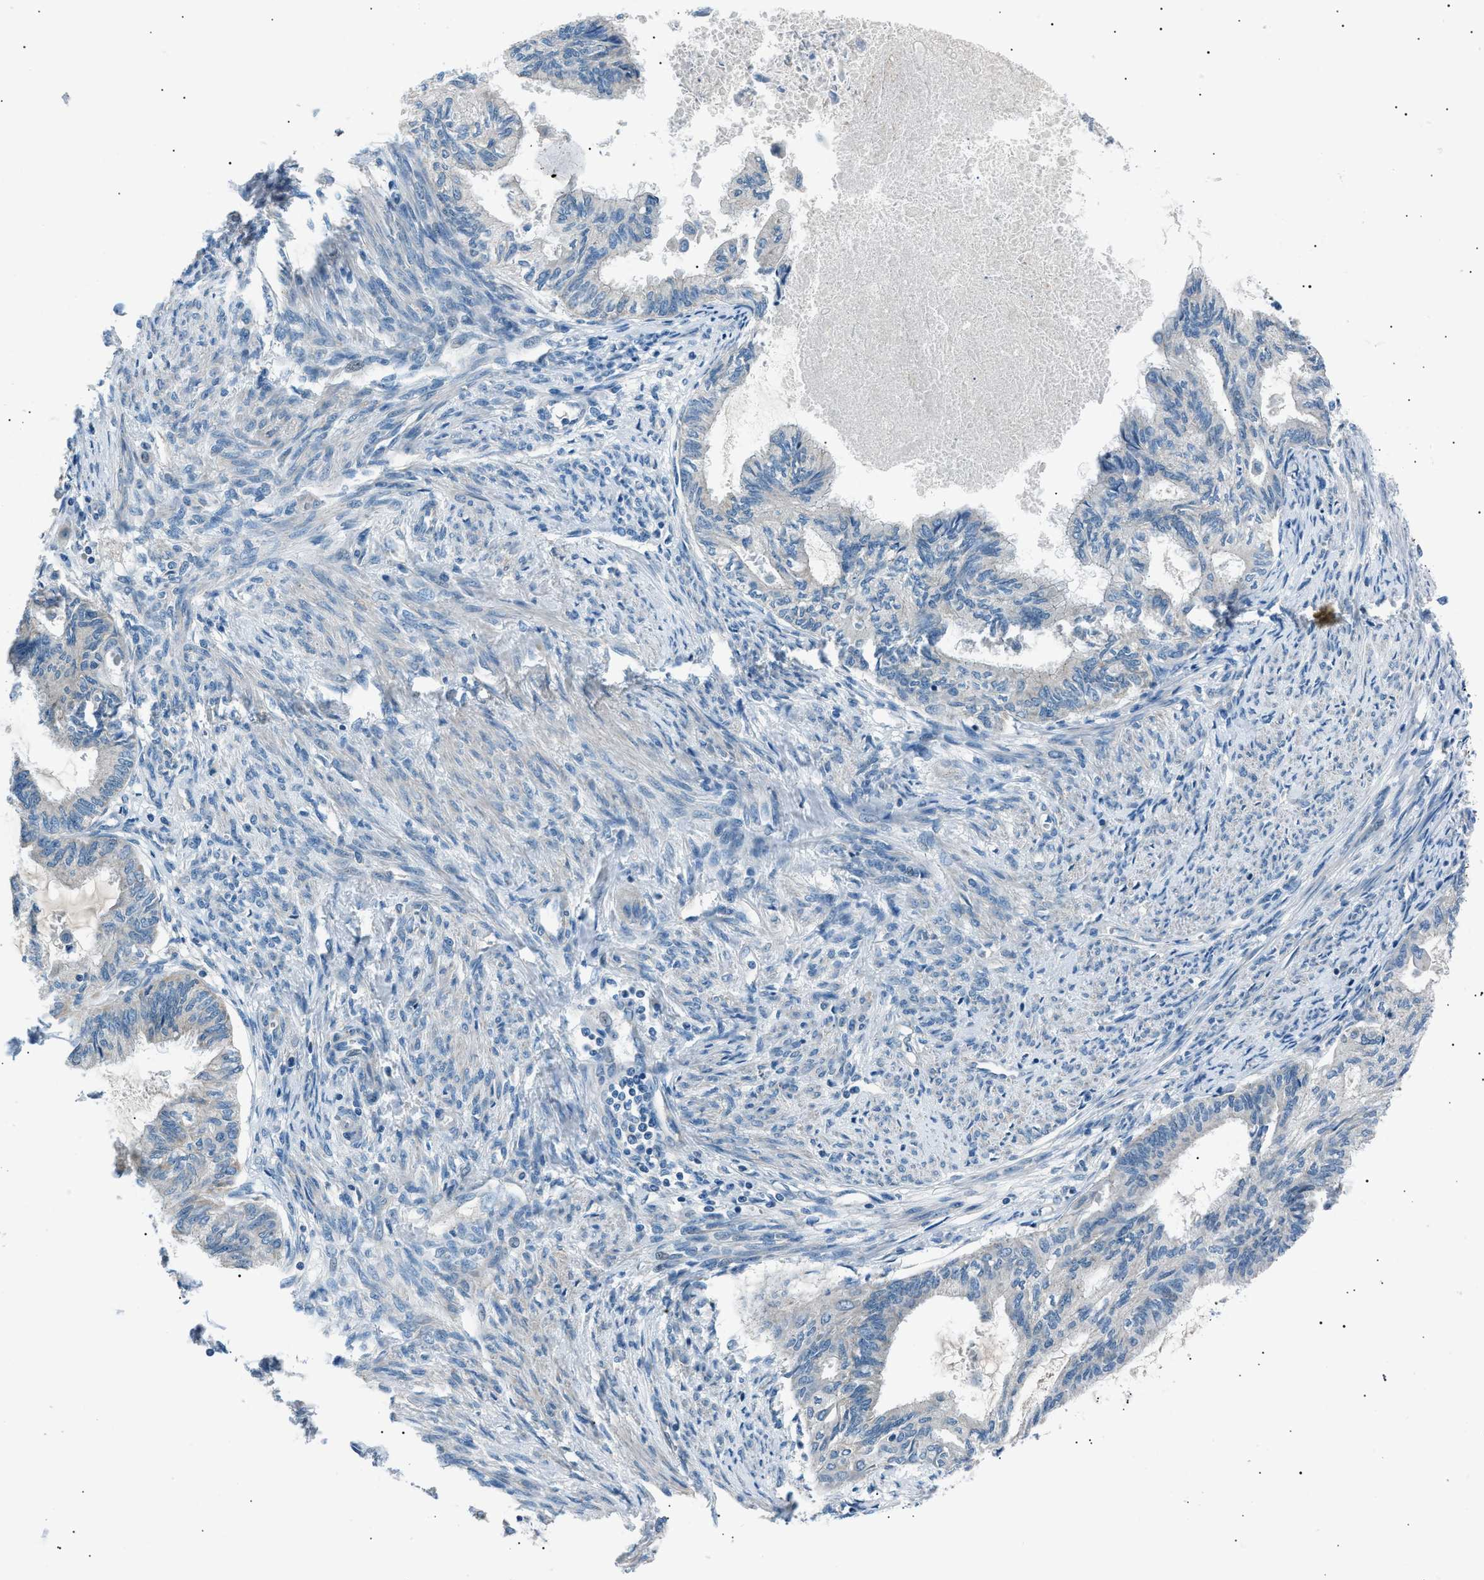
{"staining": {"intensity": "negative", "quantity": "none", "location": "none"}, "tissue": "cervical cancer", "cell_type": "Tumor cells", "image_type": "cancer", "snomed": [{"axis": "morphology", "description": "Normal tissue, NOS"}, {"axis": "morphology", "description": "Adenocarcinoma, NOS"}, {"axis": "topography", "description": "Cervix"}, {"axis": "topography", "description": "Endometrium"}], "caption": "Human adenocarcinoma (cervical) stained for a protein using IHC exhibits no expression in tumor cells.", "gene": "LRRC37B", "patient": {"sex": "female", "age": 86}}